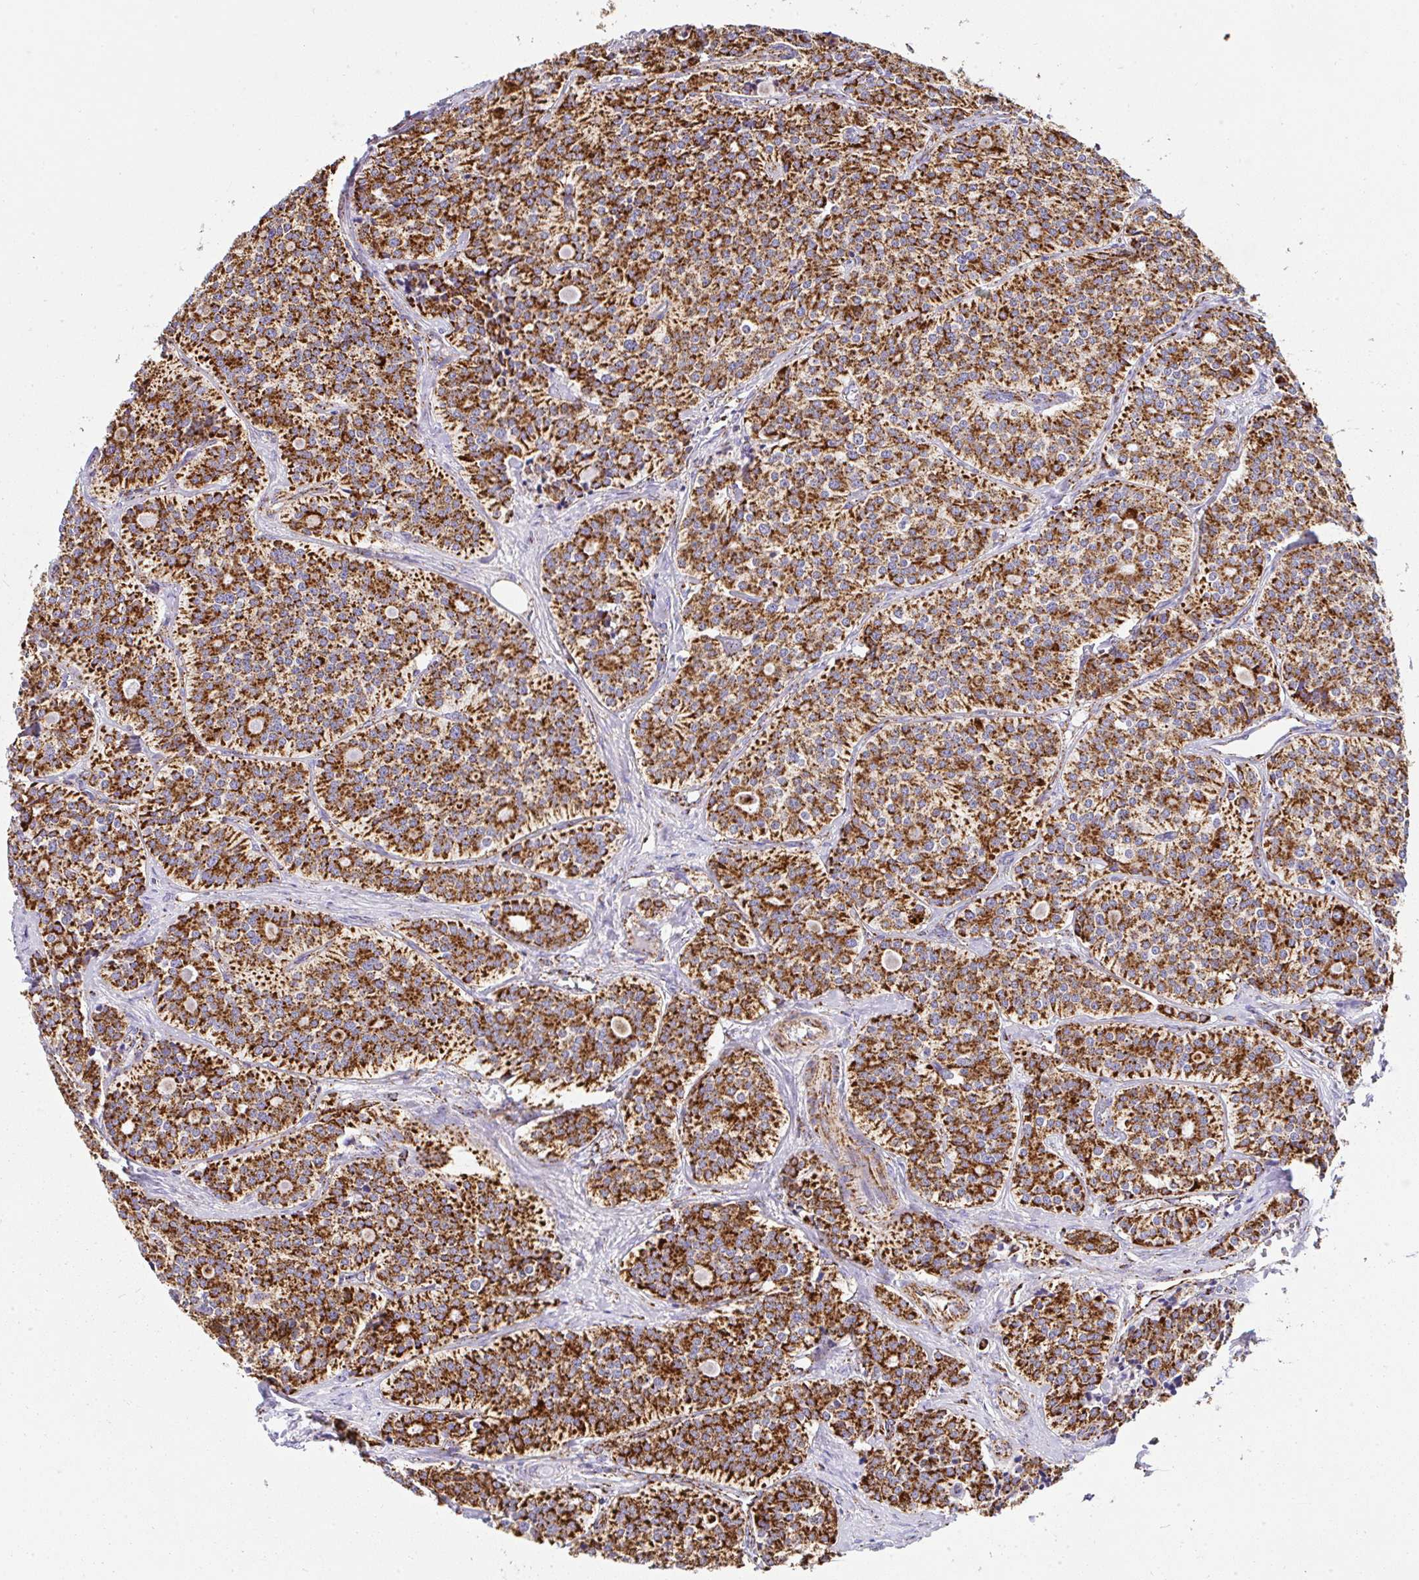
{"staining": {"intensity": "strong", "quantity": ">75%", "location": "cytoplasmic/membranous"}, "tissue": "carcinoid", "cell_type": "Tumor cells", "image_type": "cancer", "snomed": [{"axis": "morphology", "description": "Carcinoid, malignant, NOS"}, {"axis": "topography", "description": "Small intestine"}], "caption": "Protein expression analysis of carcinoid shows strong cytoplasmic/membranous positivity in about >75% of tumor cells.", "gene": "ANKRD33B", "patient": {"sex": "male", "age": 63}}